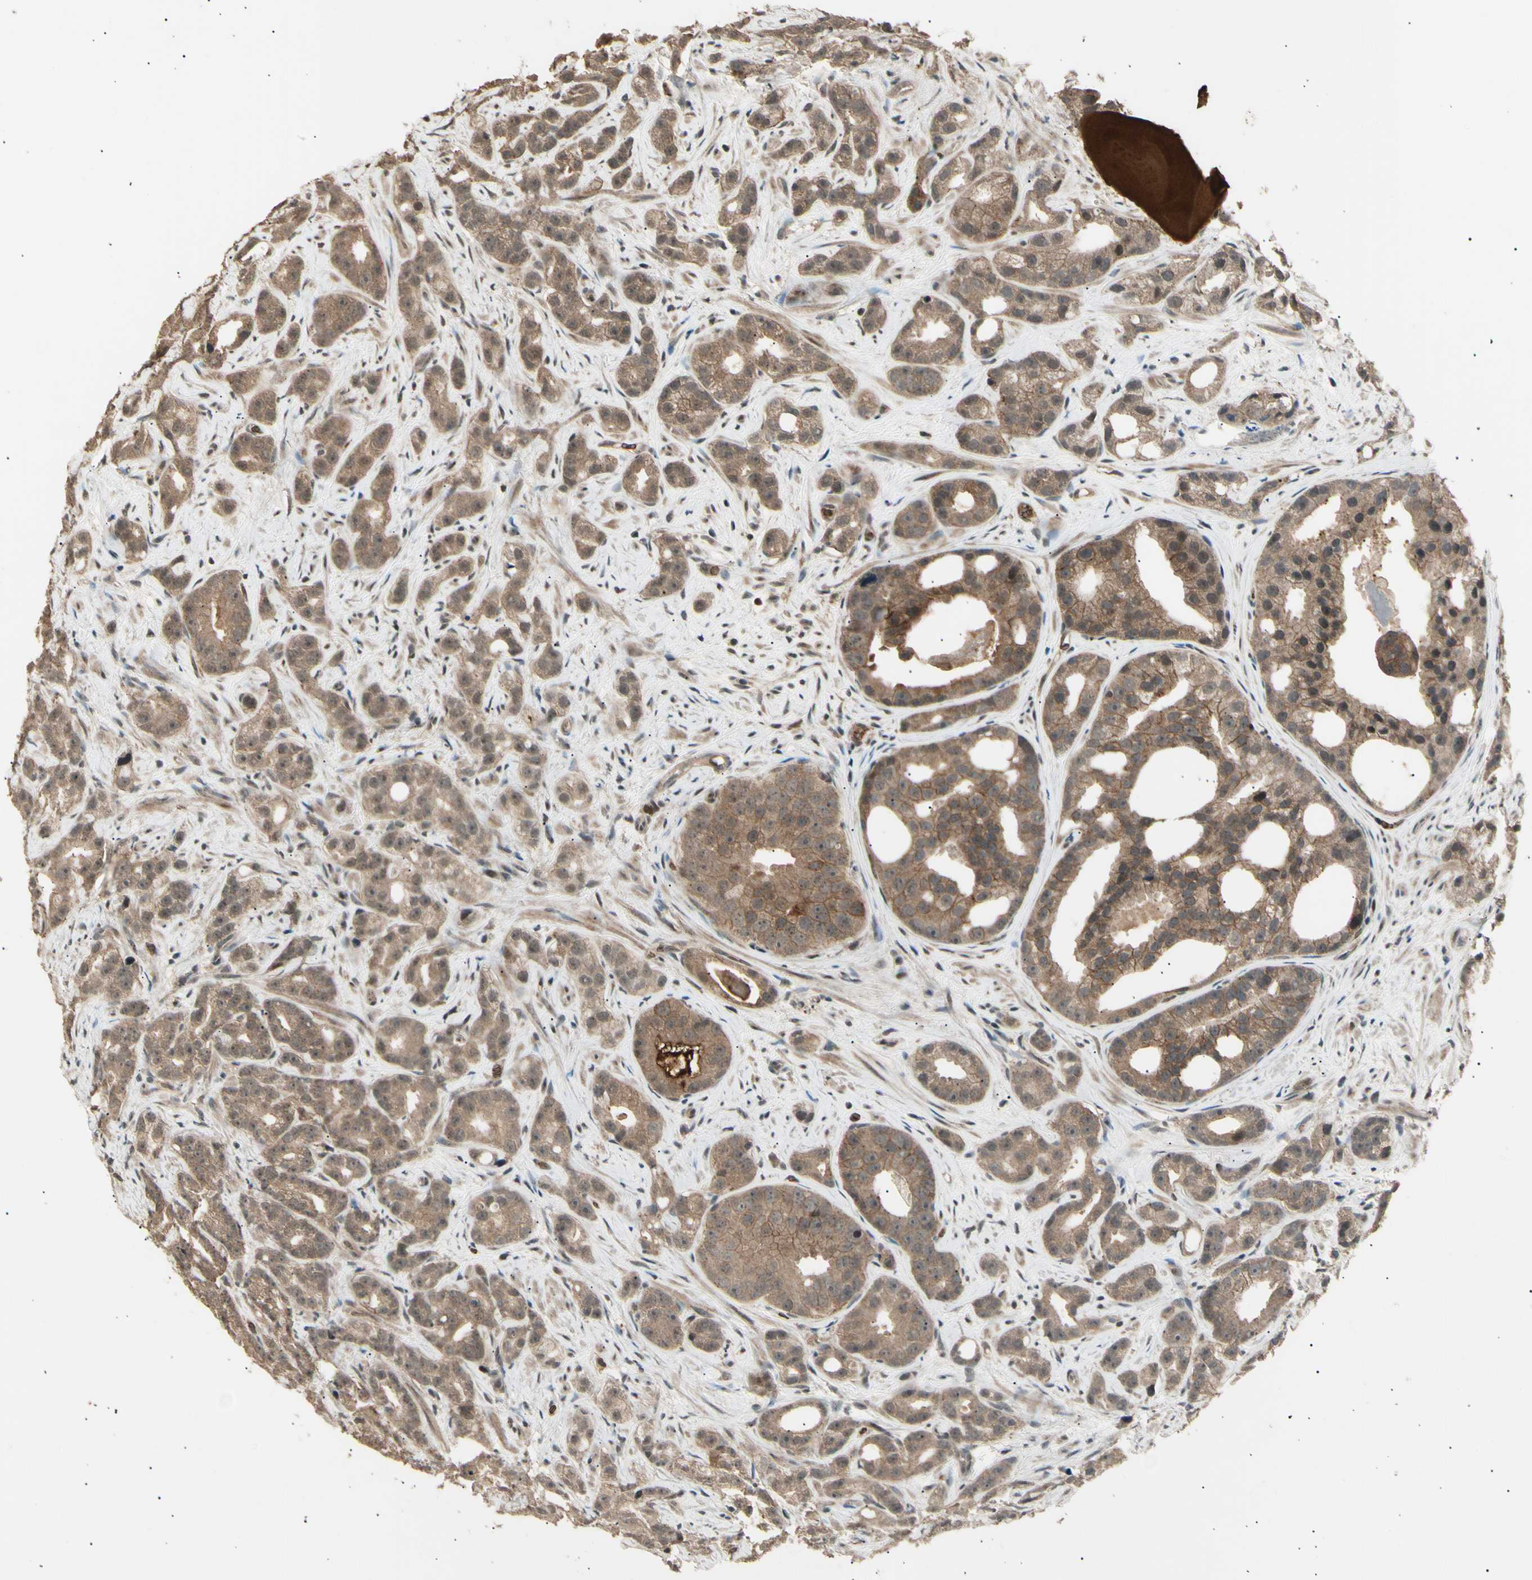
{"staining": {"intensity": "weak", "quantity": ">75%", "location": "cytoplasmic/membranous"}, "tissue": "prostate cancer", "cell_type": "Tumor cells", "image_type": "cancer", "snomed": [{"axis": "morphology", "description": "Adenocarcinoma, Low grade"}, {"axis": "topography", "description": "Prostate"}], "caption": "This micrograph shows prostate cancer (low-grade adenocarcinoma) stained with IHC to label a protein in brown. The cytoplasmic/membranous of tumor cells show weak positivity for the protein. Nuclei are counter-stained blue.", "gene": "NUAK2", "patient": {"sex": "male", "age": 89}}